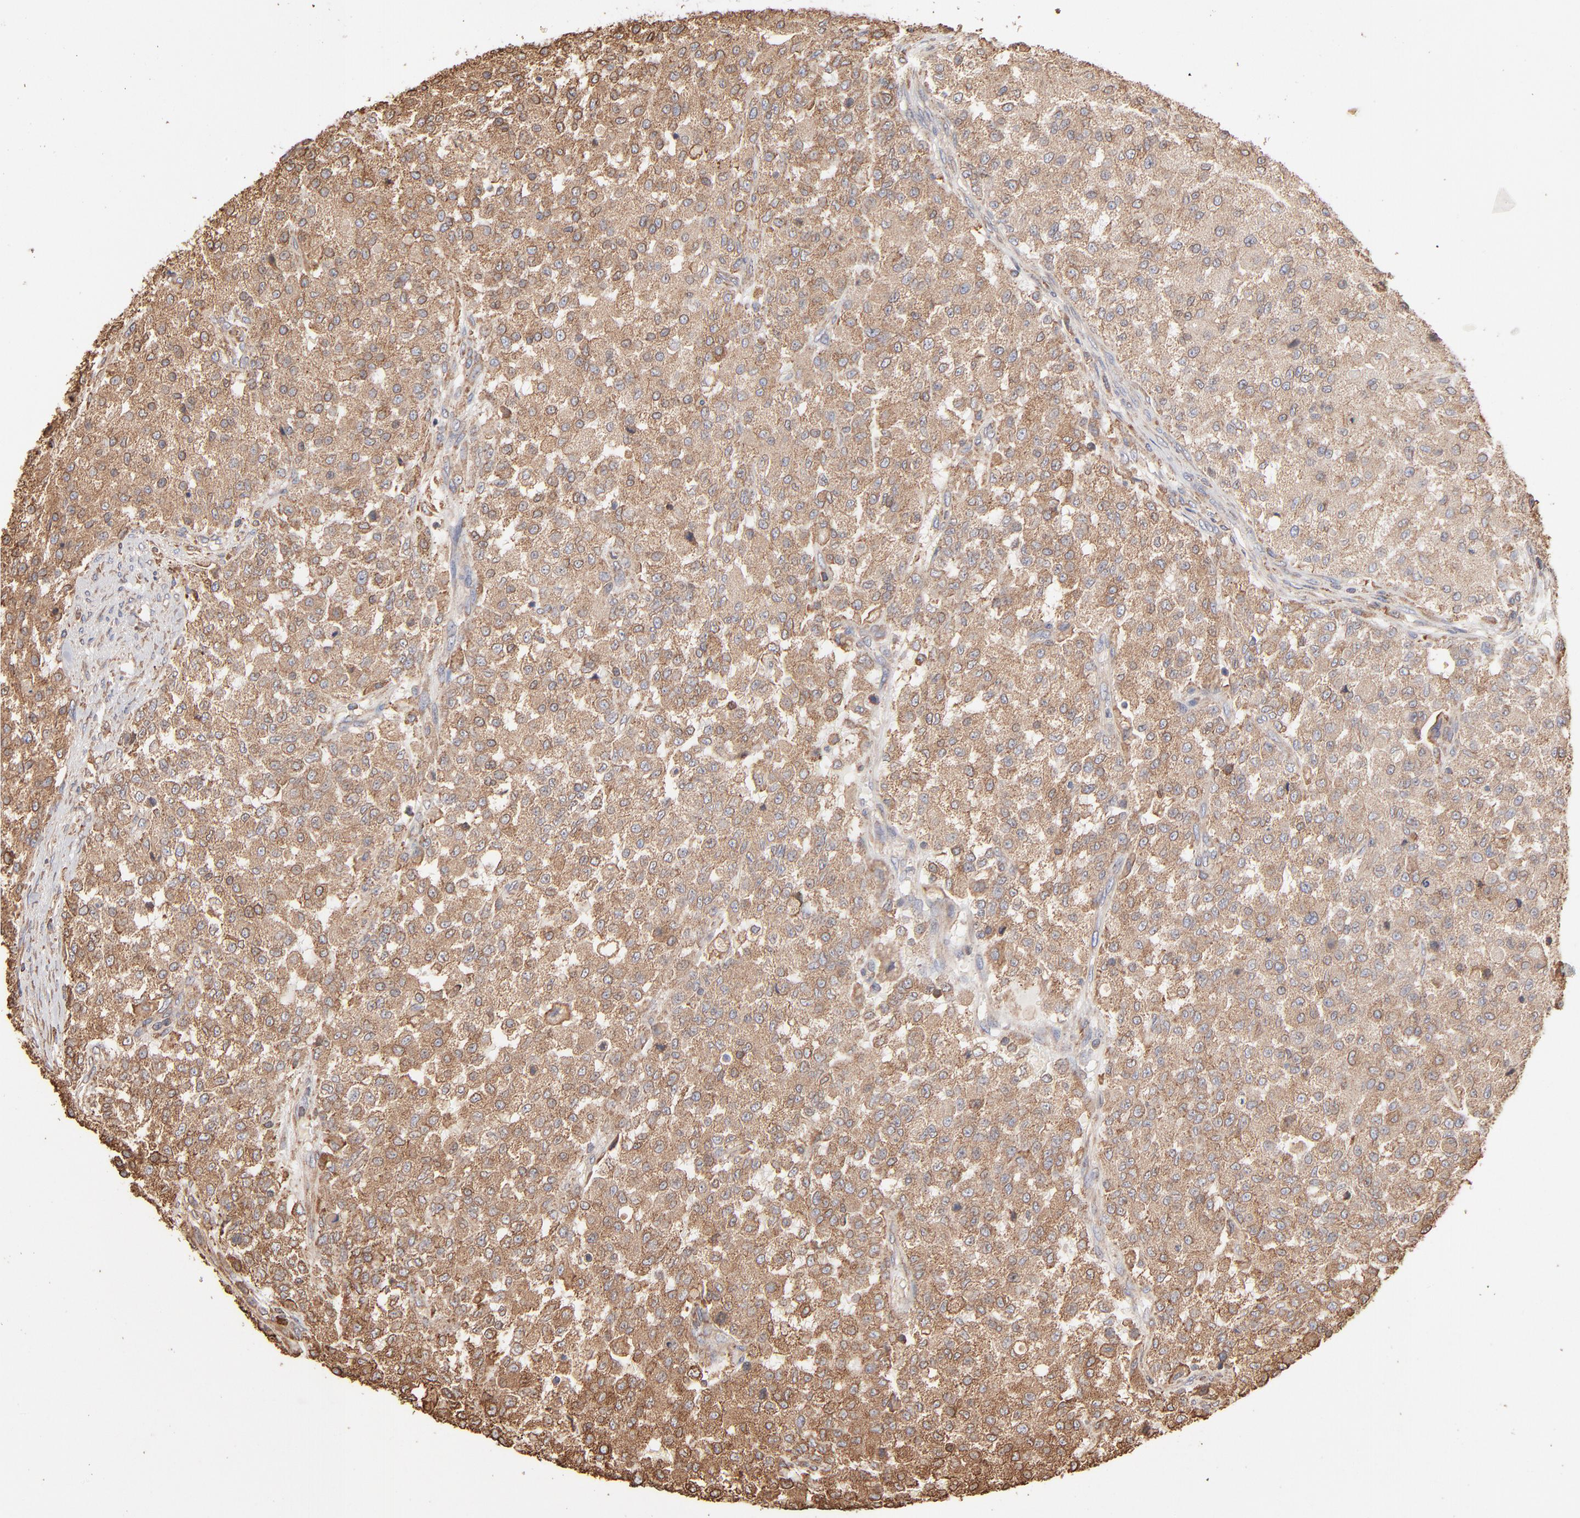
{"staining": {"intensity": "moderate", "quantity": ">75%", "location": "cytoplasmic/membranous"}, "tissue": "testis cancer", "cell_type": "Tumor cells", "image_type": "cancer", "snomed": [{"axis": "morphology", "description": "Seminoma, NOS"}, {"axis": "topography", "description": "Testis"}], "caption": "Moderate cytoplasmic/membranous staining is present in about >75% of tumor cells in testis seminoma. The protein of interest is shown in brown color, while the nuclei are stained blue.", "gene": "PDIA3", "patient": {"sex": "male", "age": 59}}